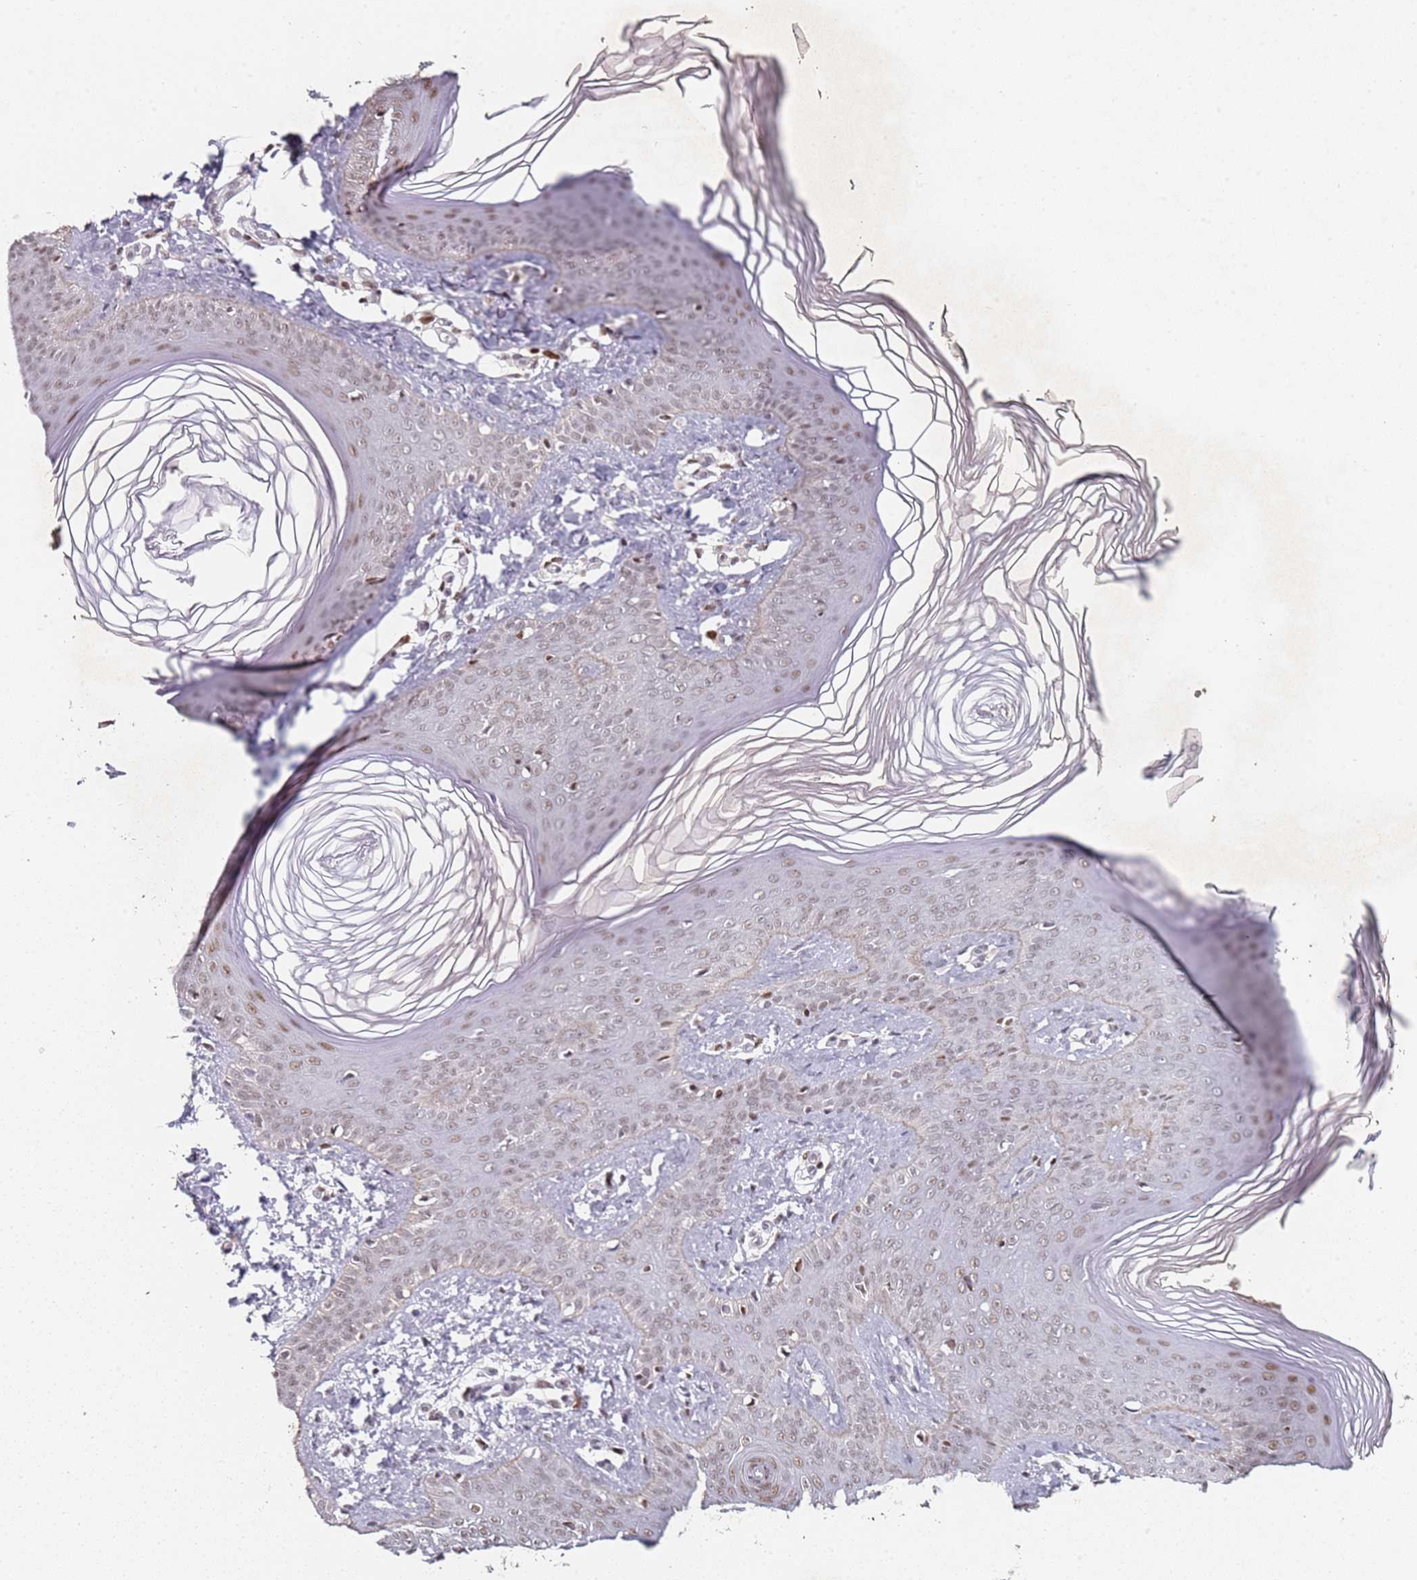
{"staining": {"intensity": "moderate", "quantity": "25%-75%", "location": "nuclear"}, "tissue": "skin", "cell_type": "Epidermal cells", "image_type": "normal", "snomed": [{"axis": "morphology", "description": "Normal tissue, NOS"}, {"axis": "morphology", "description": "Inflammation, NOS"}, {"axis": "topography", "description": "Soft tissue"}, {"axis": "topography", "description": "Anal"}], "caption": "Protein staining shows moderate nuclear expression in about 25%-75% of epidermal cells in benign skin.", "gene": "ATF6B", "patient": {"sex": "female", "age": 15}}